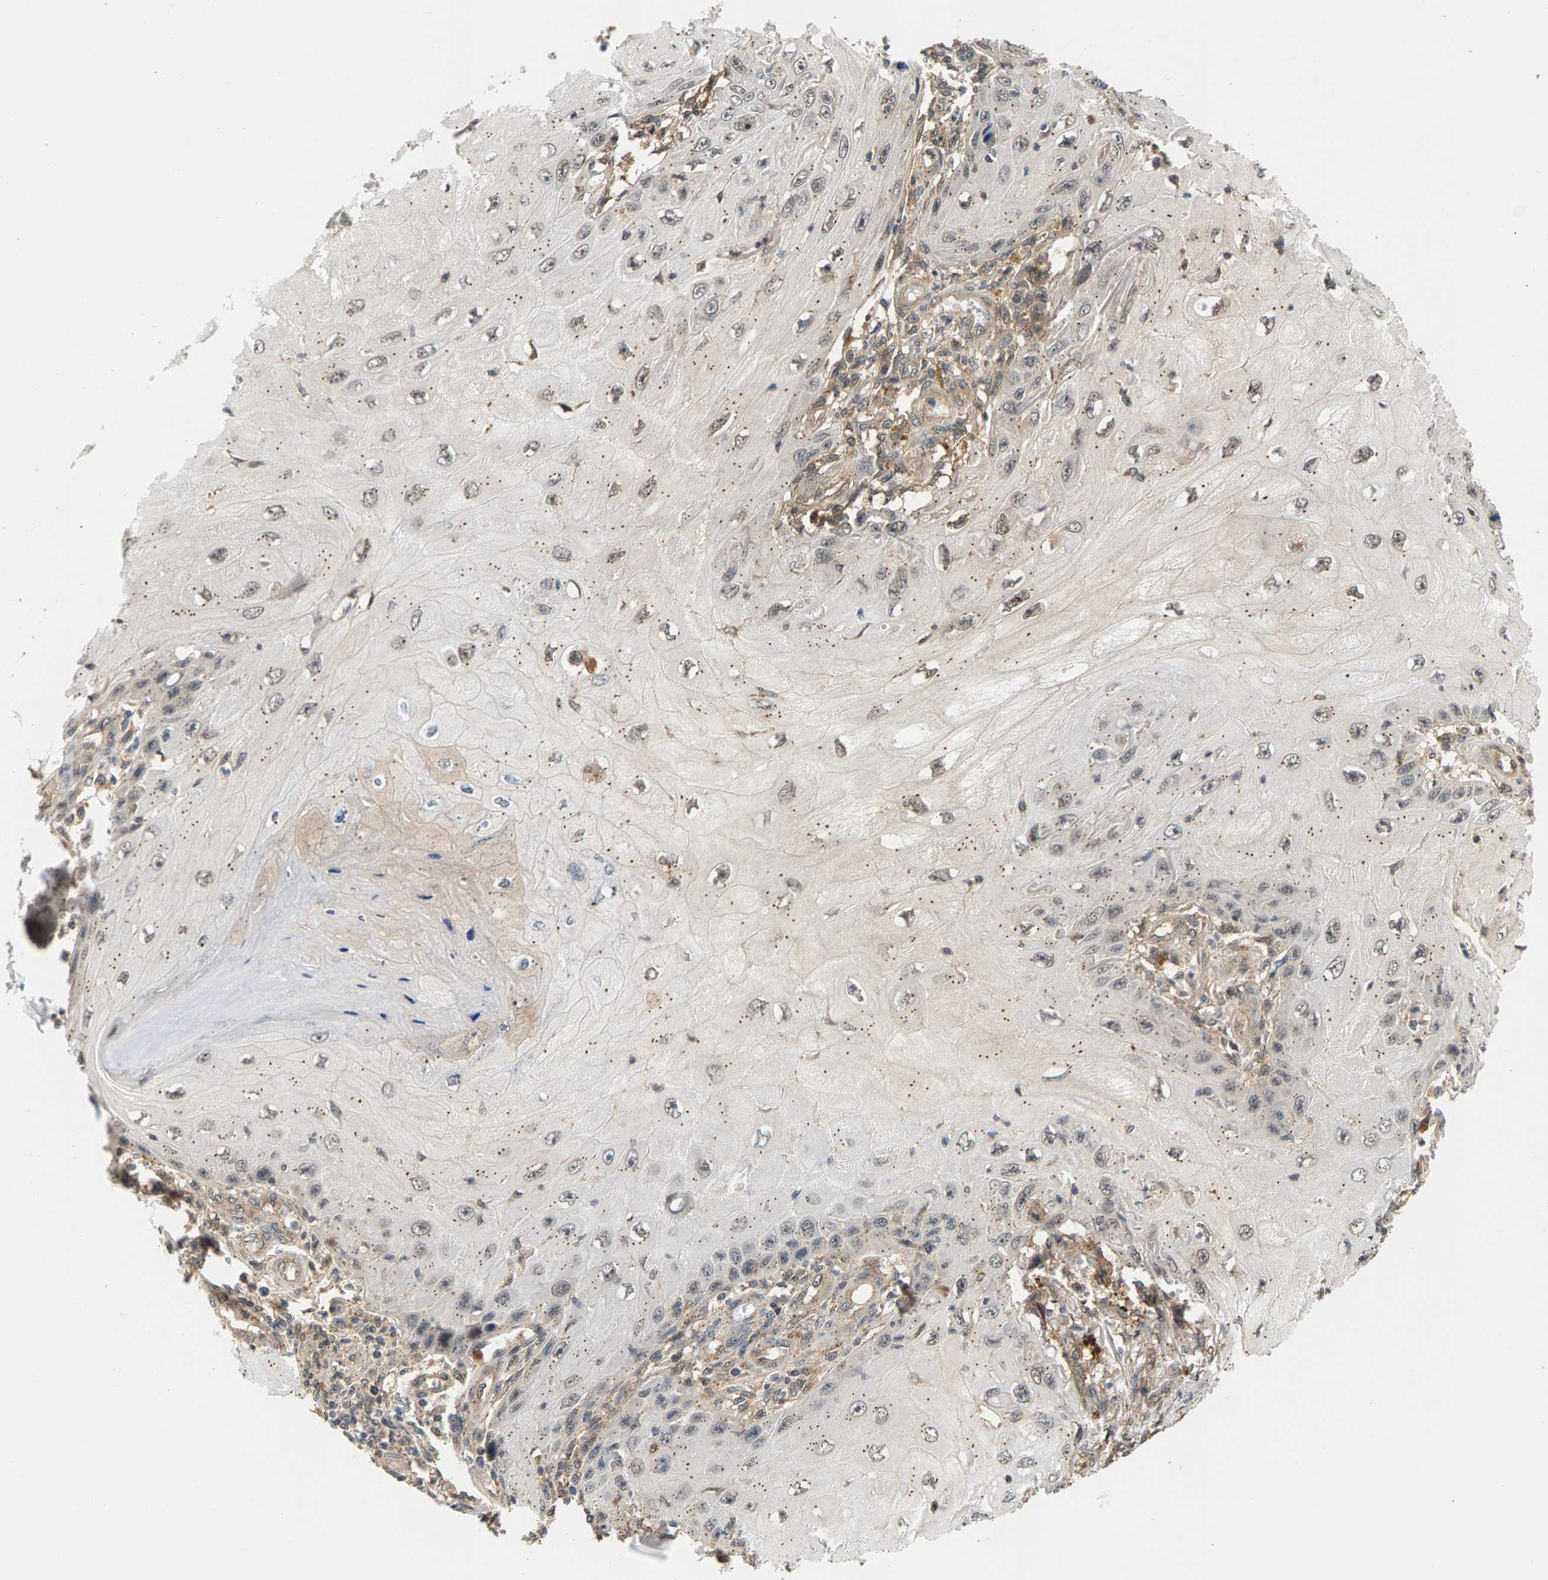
{"staining": {"intensity": "weak", "quantity": "<25%", "location": "cytoplasmic/membranous"}, "tissue": "skin cancer", "cell_type": "Tumor cells", "image_type": "cancer", "snomed": [{"axis": "morphology", "description": "Squamous cell carcinoma, NOS"}, {"axis": "topography", "description": "Skin"}], "caption": "The immunohistochemistry (IHC) photomicrograph has no significant staining in tumor cells of skin cancer (squamous cell carcinoma) tissue.", "gene": "MAP2K5", "patient": {"sex": "female", "age": 73}}